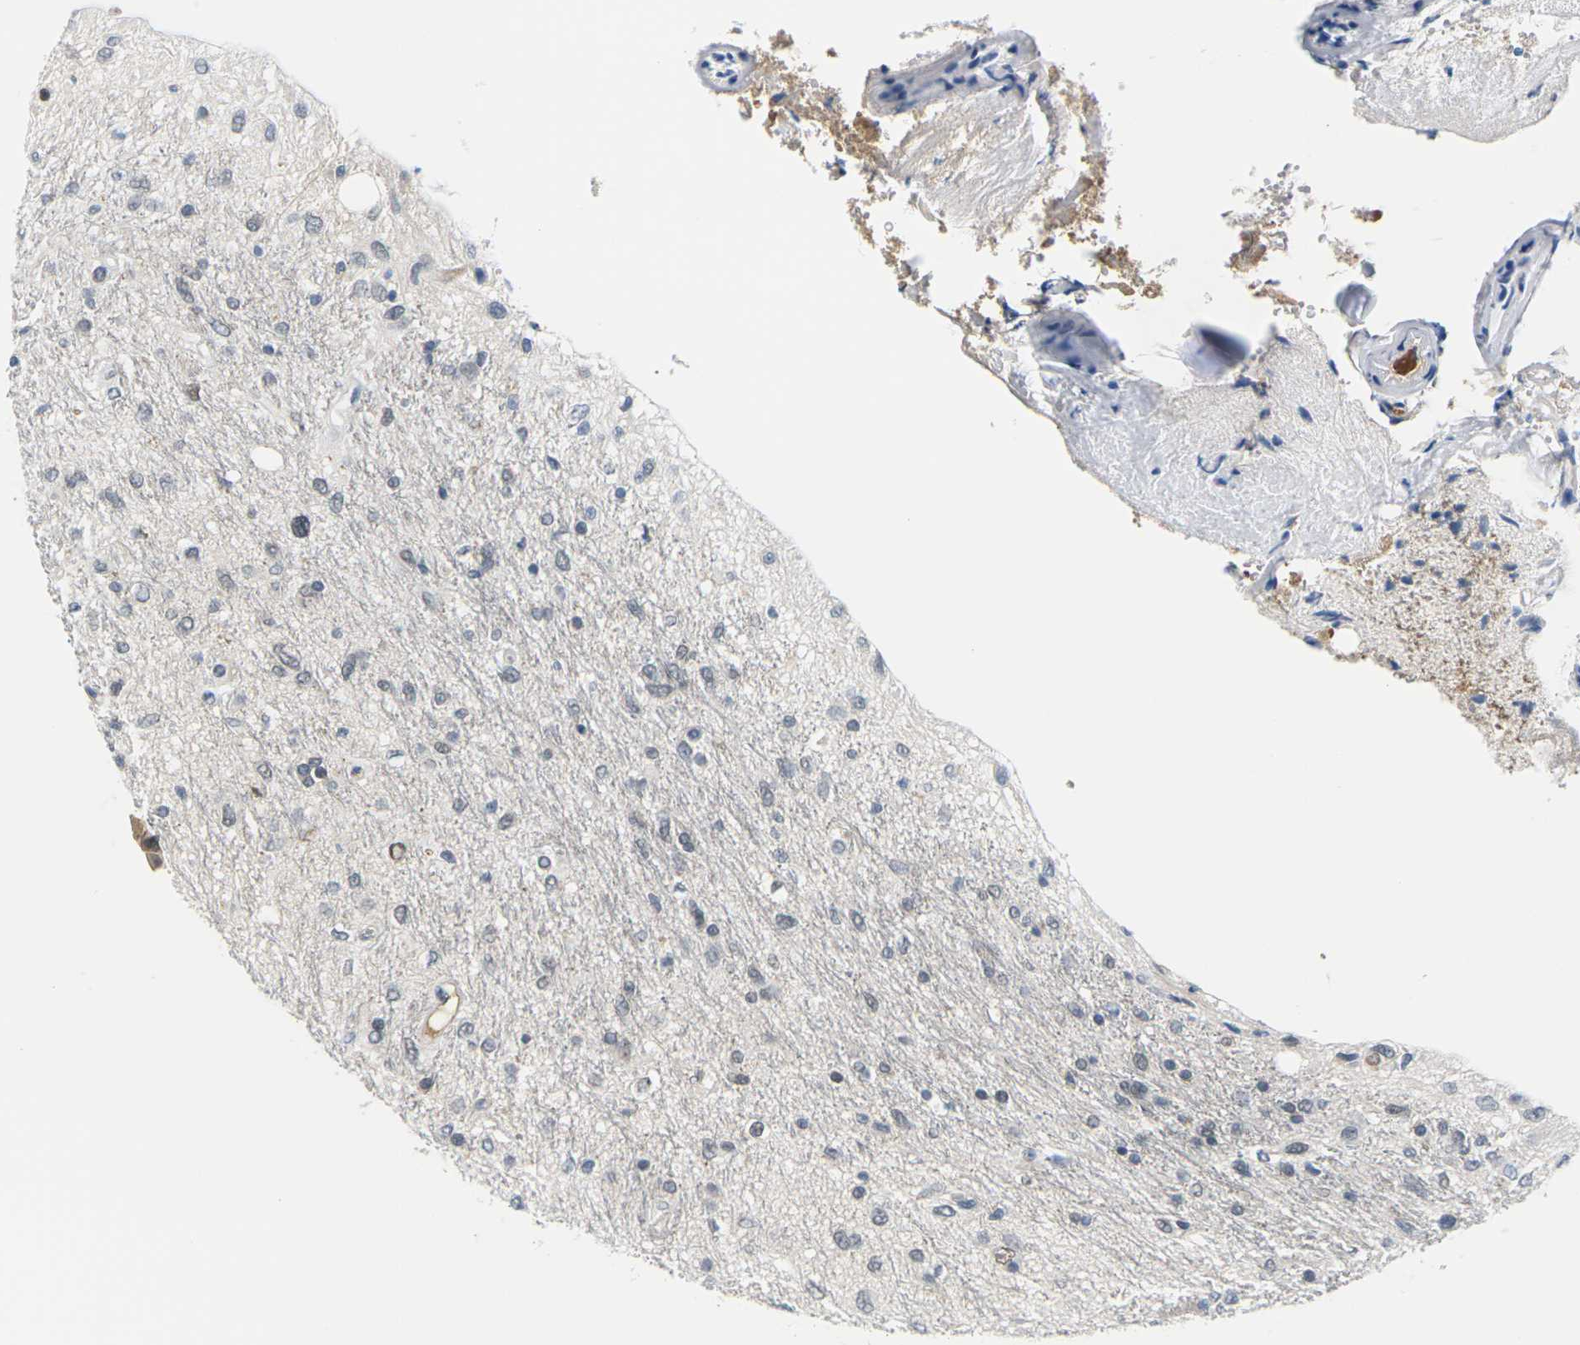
{"staining": {"intensity": "negative", "quantity": "none", "location": "none"}, "tissue": "glioma", "cell_type": "Tumor cells", "image_type": "cancer", "snomed": [{"axis": "morphology", "description": "Glioma, malignant, Low grade"}, {"axis": "topography", "description": "Brain"}], "caption": "Immunohistochemistry (IHC) image of human glioma stained for a protein (brown), which demonstrates no positivity in tumor cells.", "gene": "PKP2", "patient": {"sex": "male", "age": 77}}